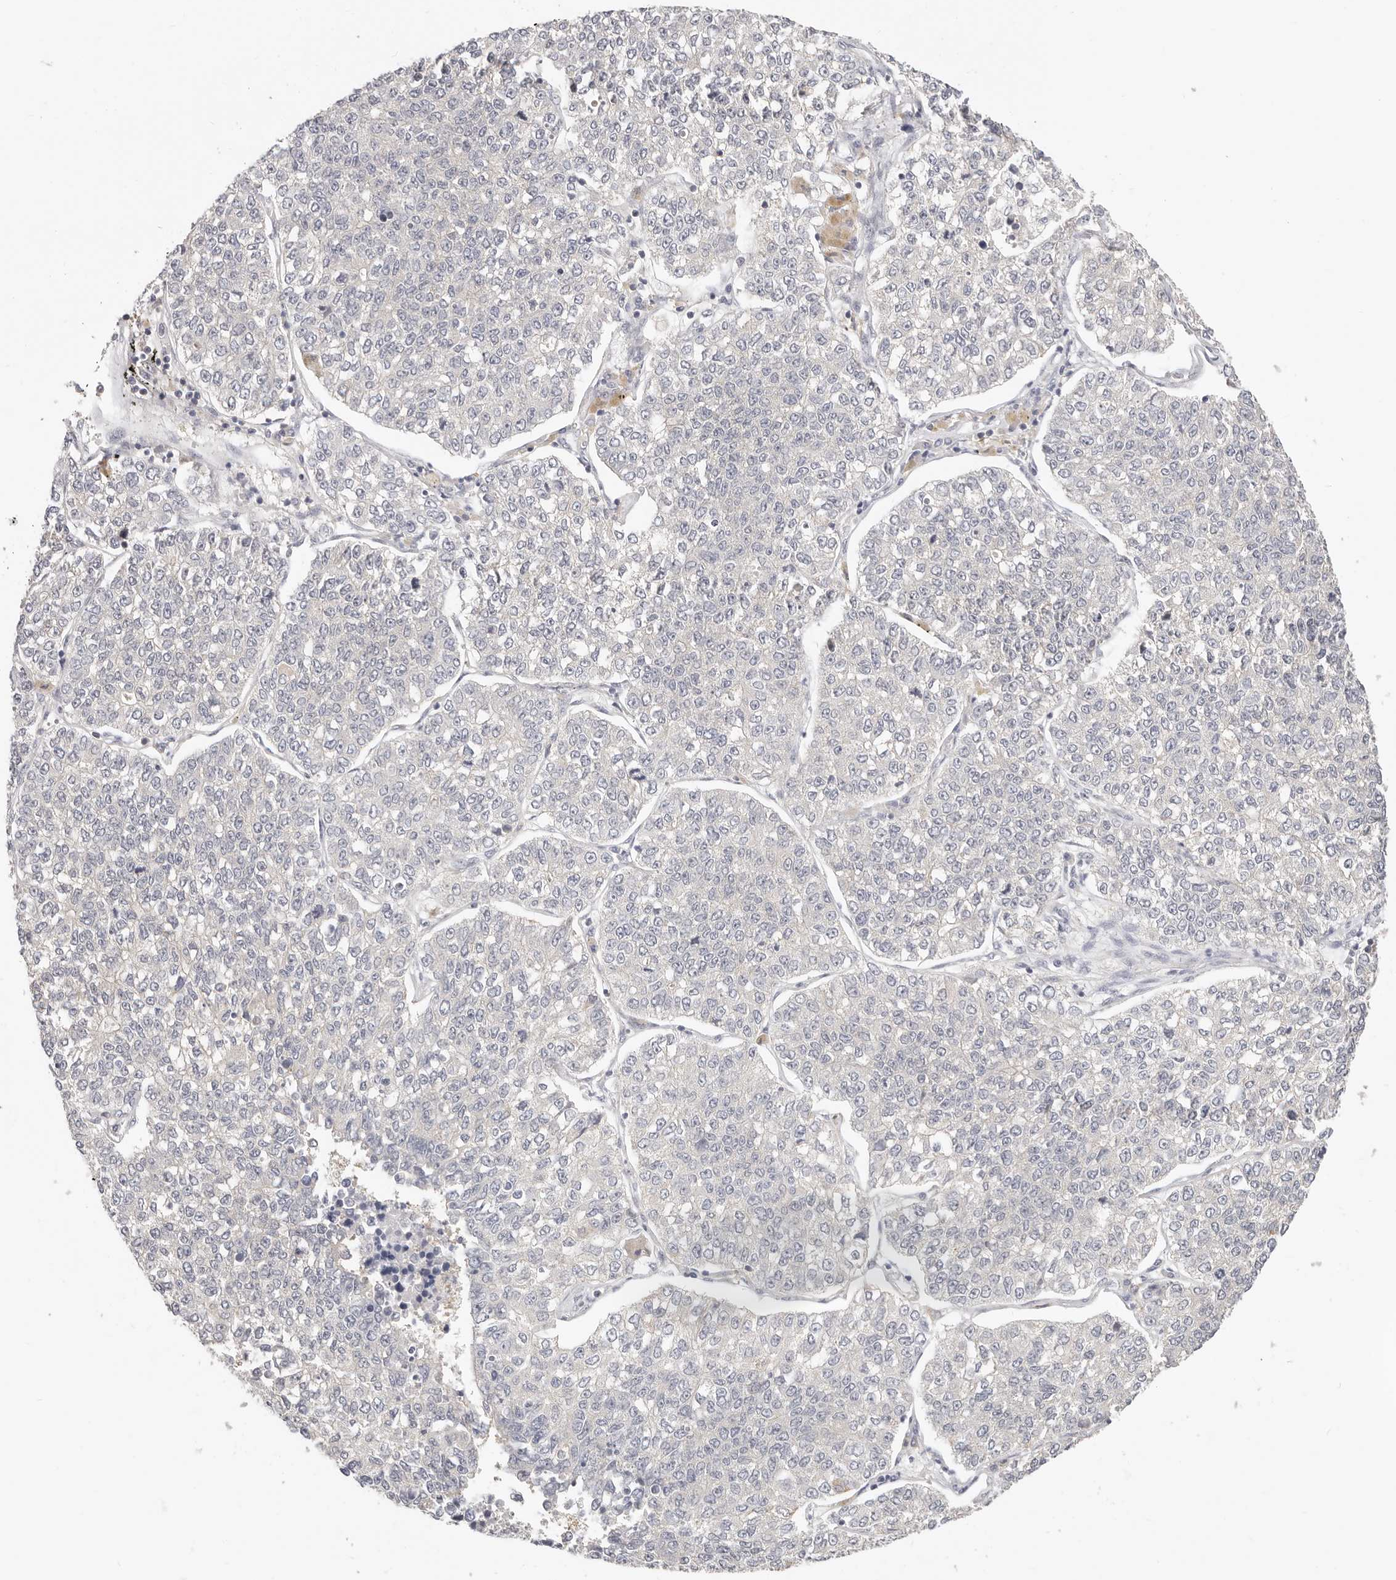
{"staining": {"intensity": "negative", "quantity": "none", "location": "none"}, "tissue": "lung cancer", "cell_type": "Tumor cells", "image_type": "cancer", "snomed": [{"axis": "morphology", "description": "Adenocarcinoma, NOS"}, {"axis": "topography", "description": "Lung"}], "caption": "An IHC image of lung cancer (adenocarcinoma) is shown. There is no staining in tumor cells of lung cancer (adenocarcinoma).", "gene": "DTNBP1", "patient": {"sex": "male", "age": 49}}